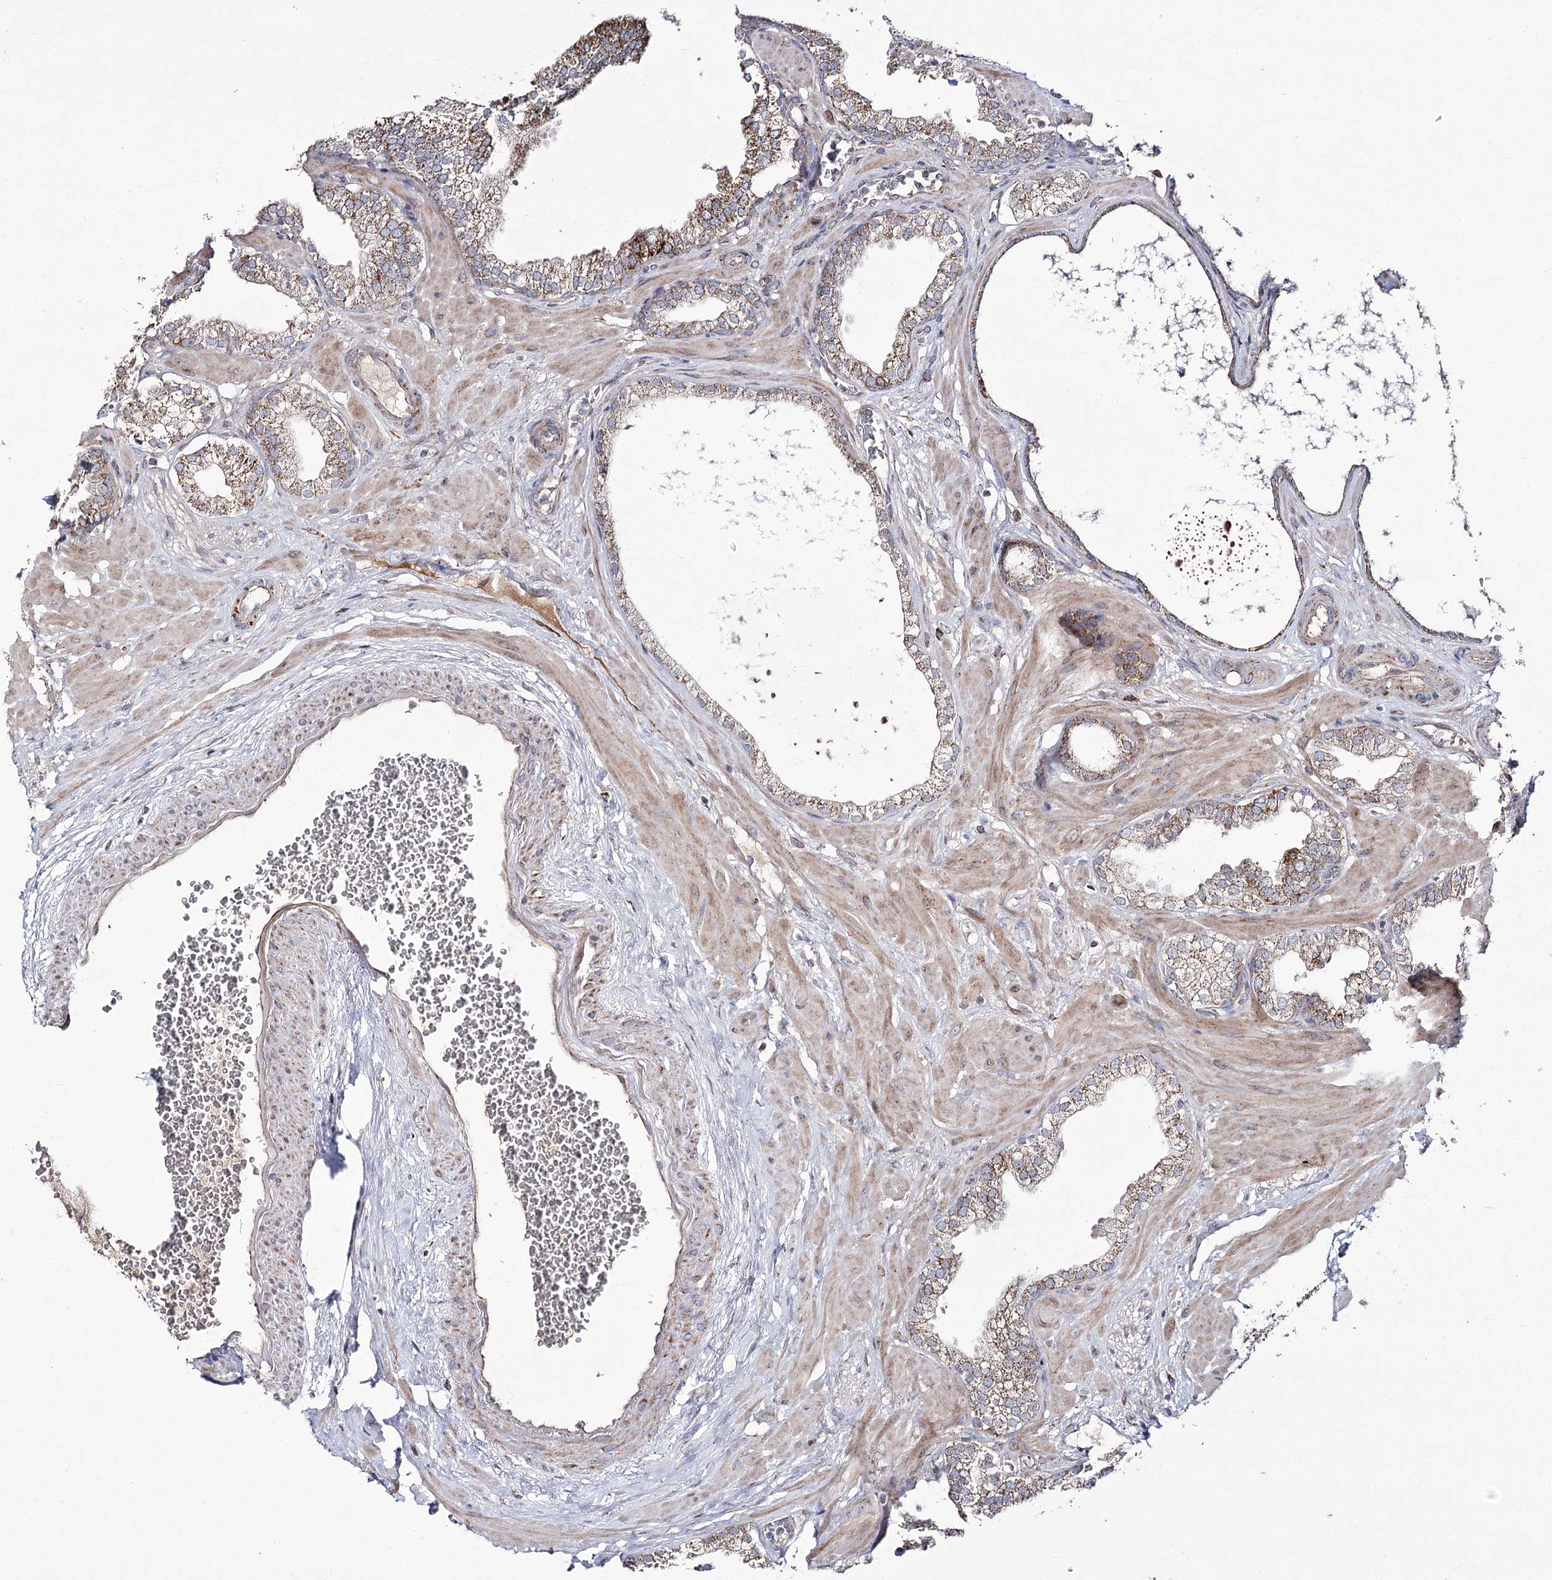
{"staining": {"intensity": "moderate", "quantity": ">75%", "location": "cytoplasmic/membranous"}, "tissue": "prostate", "cell_type": "Glandular cells", "image_type": "normal", "snomed": [{"axis": "morphology", "description": "Normal tissue, NOS"}, {"axis": "morphology", "description": "Urothelial carcinoma, Low grade"}, {"axis": "topography", "description": "Urinary bladder"}, {"axis": "topography", "description": "Prostate"}], "caption": "Immunohistochemistry histopathology image of normal human prostate stained for a protein (brown), which reveals medium levels of moderate cytoplasmic/membranous expression in about >75% of glandular cells.", "gene": "NADK2", "patient": {"sex": "male", "age": 60}}